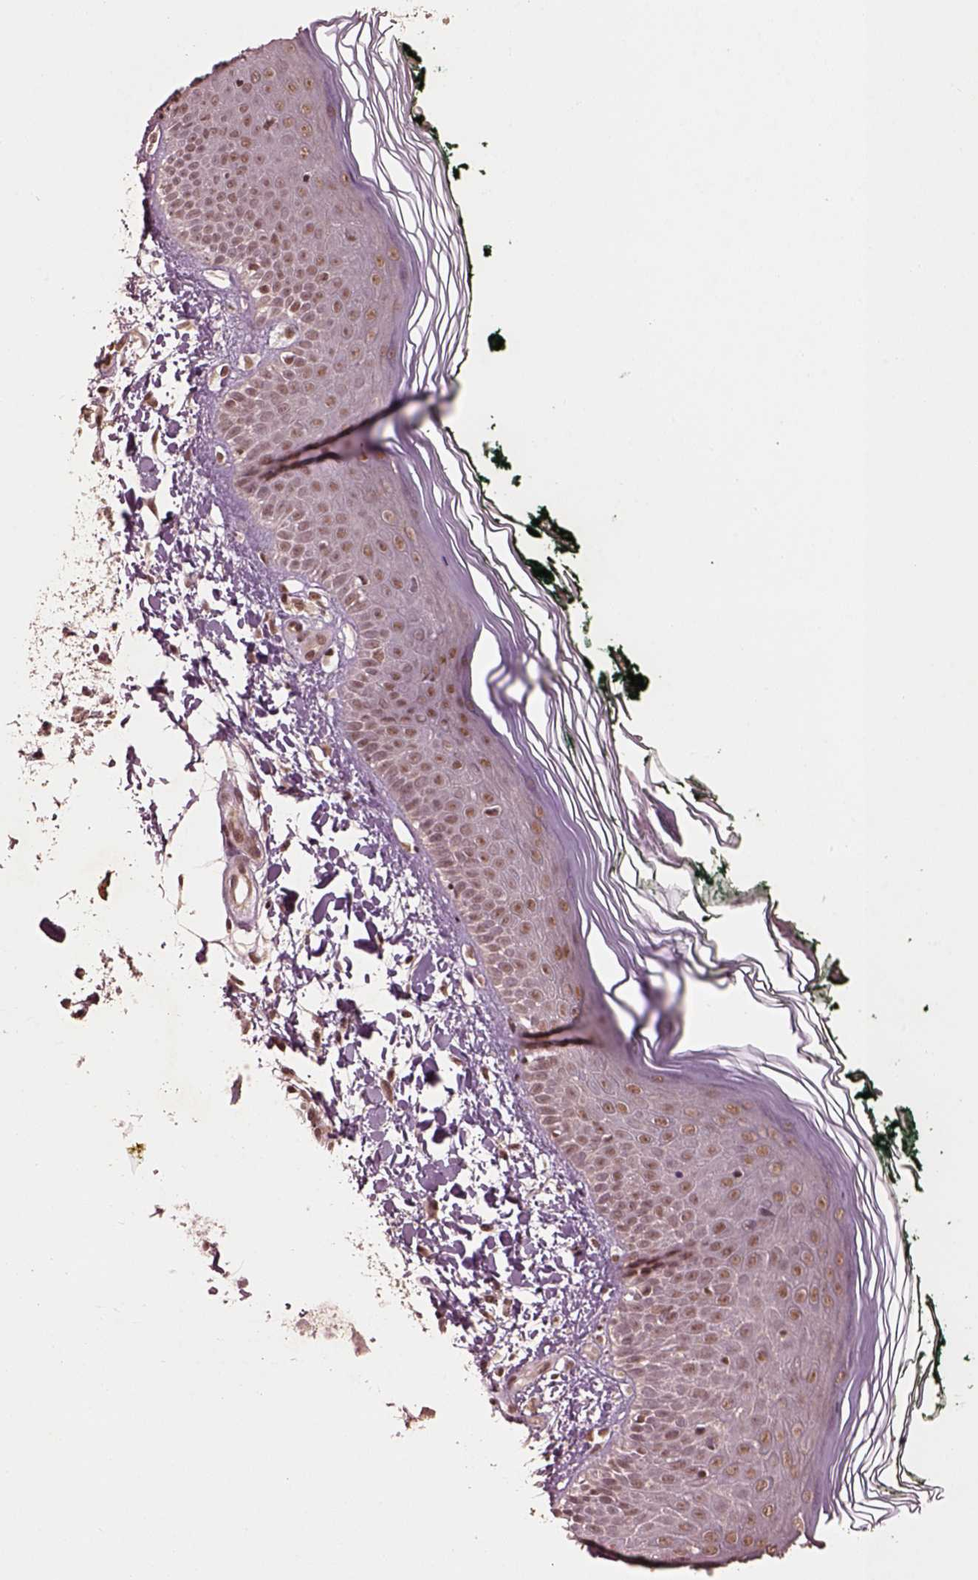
{"staining": {"intensity": "moderate", "quantity": ">75%", "location": "nuclear"}, "tissue": "skin", "cell_type": "Fibroblasts", "image_type": "normal", "snomed": [{"axis": "morphology", "description": "Normal tissue, NOS"}, {"axis": "topography", "description": "Skin"}], "caption": "Fibroblasts reveal moderate nuclear expression in about >75% of cells in normal skin. Nuclei are stained in blue.", "gene": "BRD9", "patient": {"sex": "female", "age": 62}}